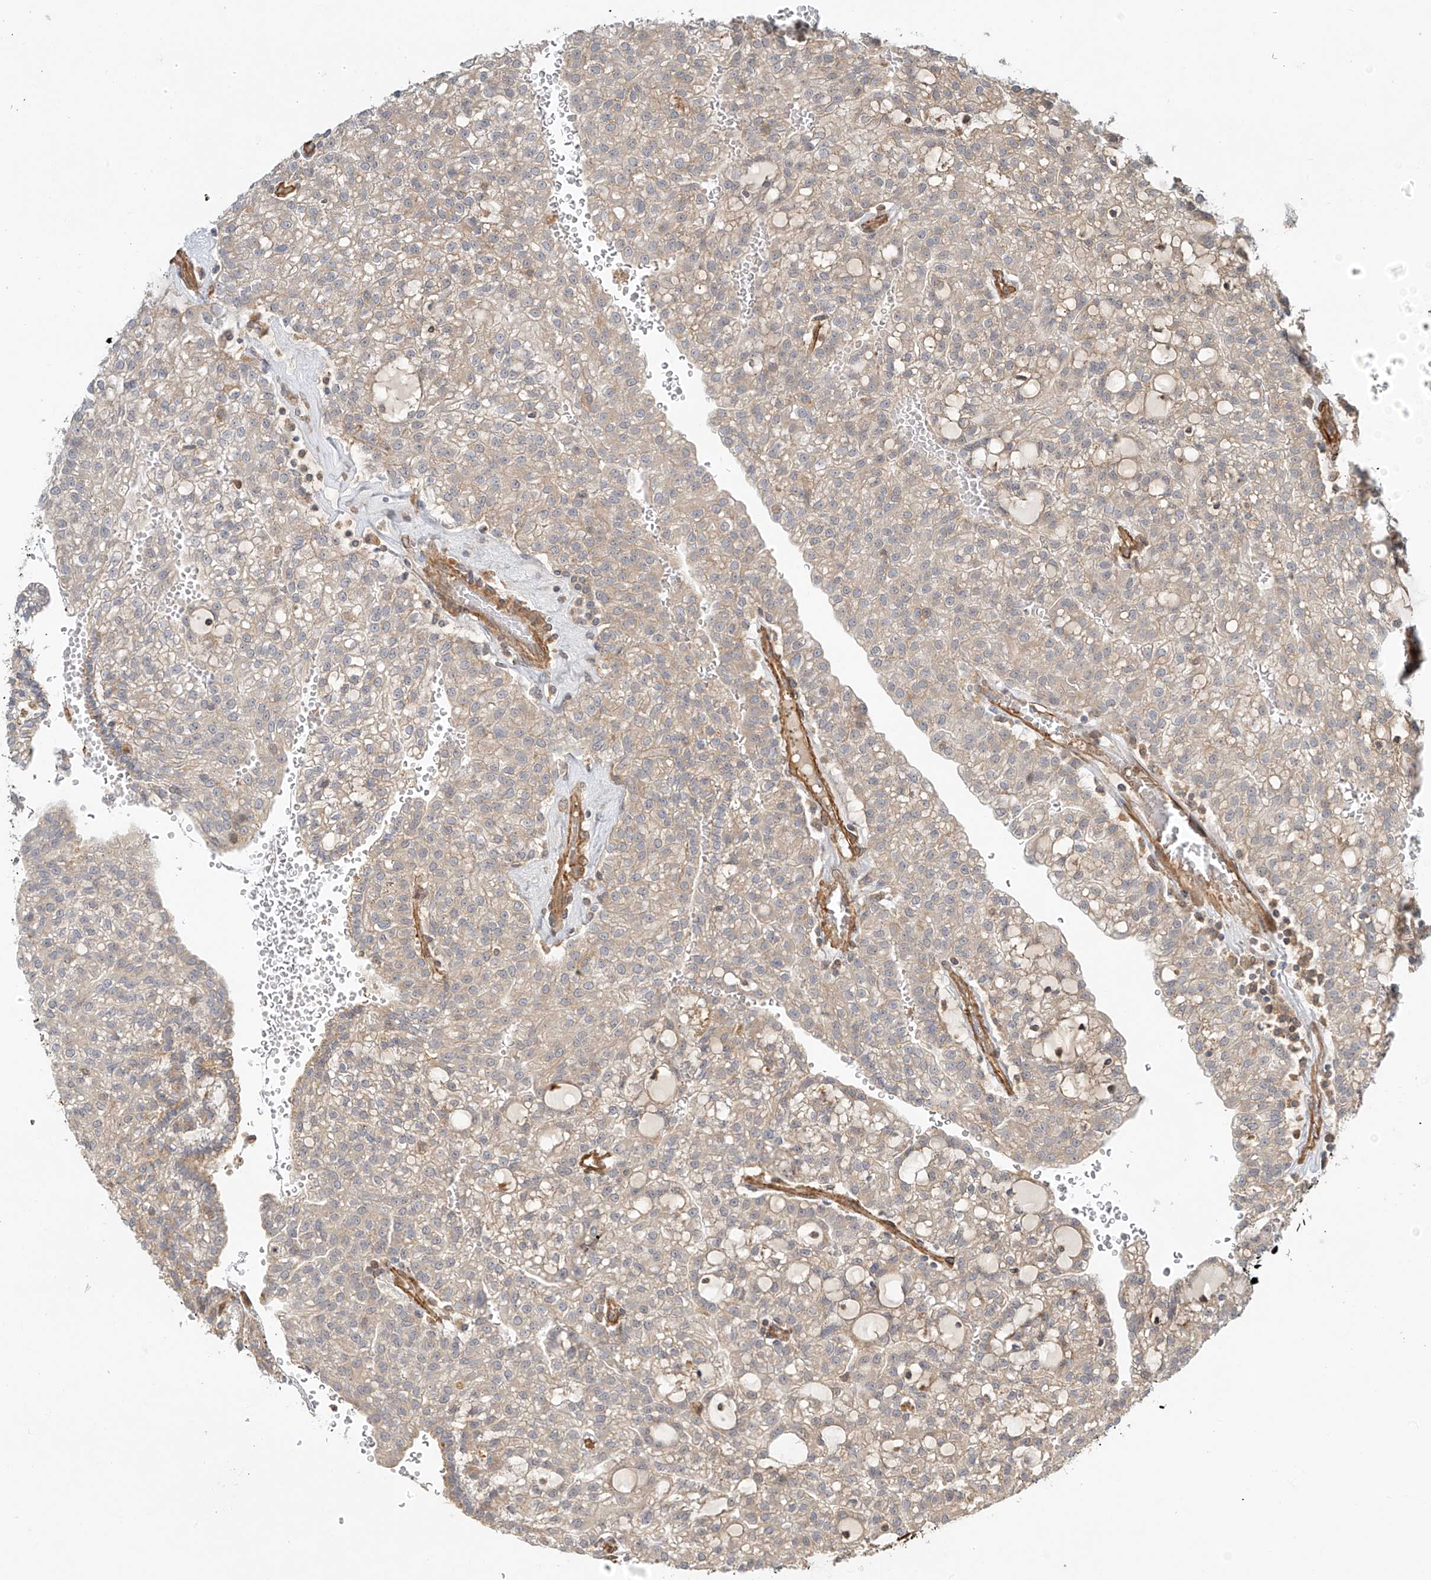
{"staining": {"intensity": "weak", "quantity": "25%-75%", "location": "cytoplasmic/membranous"}, "tissue": "renal cancer", "cell_type": "Tumor cells", "image_type": "cancer", "snomed": [{"axis": "morphology", "description": "Adenocarcinoma, NOS"}, {"axis": "topography", "description": "Kidney"}], "caption": "Protein expression by immunohistochemistry shows weak cytoplasmic/membranous positivity in approximately 25%-75% of tumor cells in renal adenocarcinoma. Nuclei are stained in blue.", "gene": "CSMD3", "patient": {"sex": "male", "age": 63}}